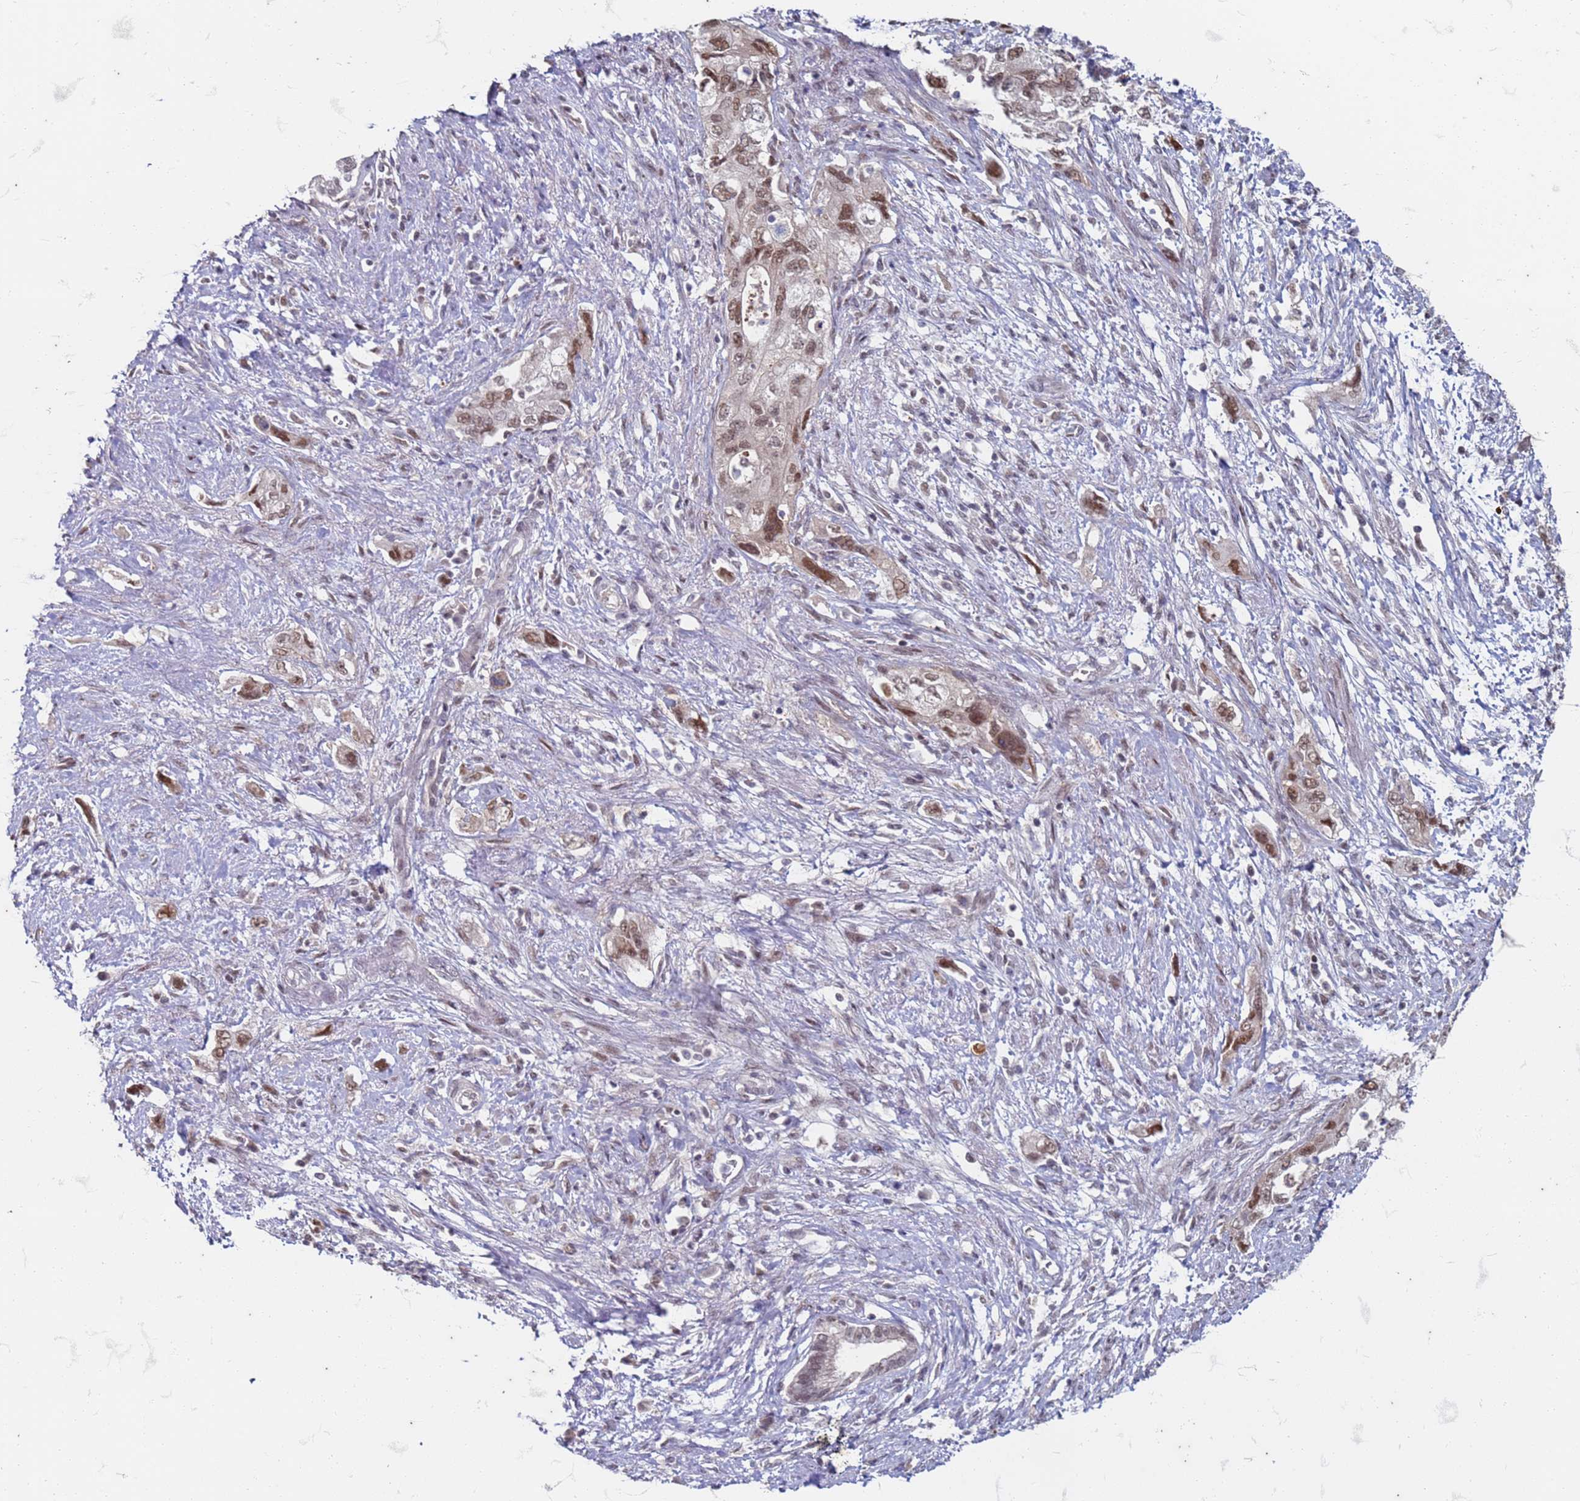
{"staining": {"intensity": "moderate", "quantity": ">75%", "location": "nuclear"}, "tissue": "pancreatic cancer", "cell_type": "Tumor cells", "image_type": "cancer", "snomed": [{"axis": "morphology", "description": "Adenocarcinoma, NOS"}, {"axis": "topography", "description": "Pancreas"}], "caption": "Immunohistochemical staining of pancreatic cancer (adenocarcinoma) reveals medium levels of moderate nuclear protein positivity in about >75% of tumor cells.", "gene": "TRMT6", "patient": {"sex": "female", "age": 73}}